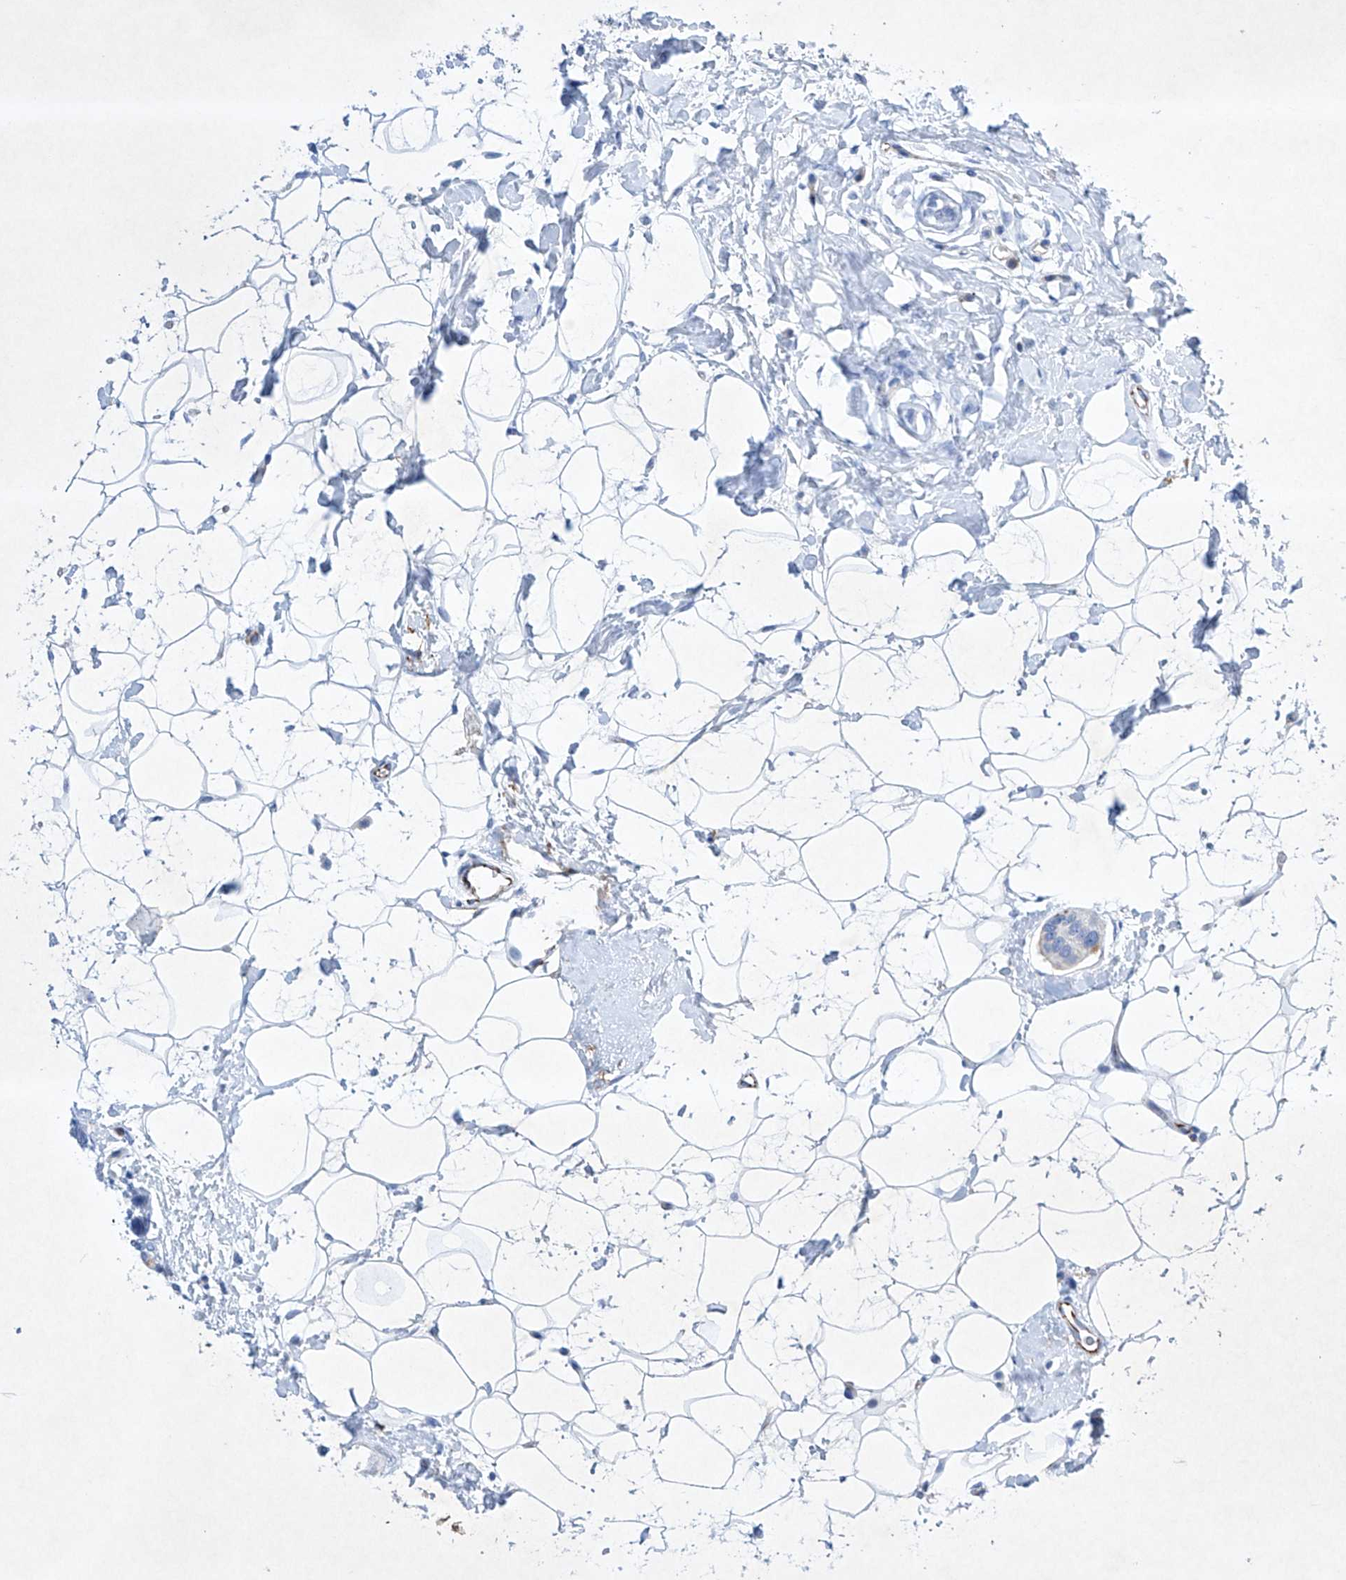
{"staining": {"intensity": "negative", "quantity": "none", "location": "none"}, "tissue": "breast cancer", "cell_type": "Tumor cells", "image_type": "cancer", "snomed": [{"axis": "morphology", "description": "Normal tissue, NOS"}, {"axis": "morphology", "description": "Duct carcinoma"}, {"axis": "topography", "description": "Breast"}], "caption": "IHC image of neoplastic tissue: infiltrating ductal carcinoma (breast) stained with DAB (3,3'-diaminobenzidine) shows no significant protein expression in tumor cells. (IHC, brightfield microscopy, high magnification).", "gene": "ETV7", "patient": {"sex": "female", "age": 39}}